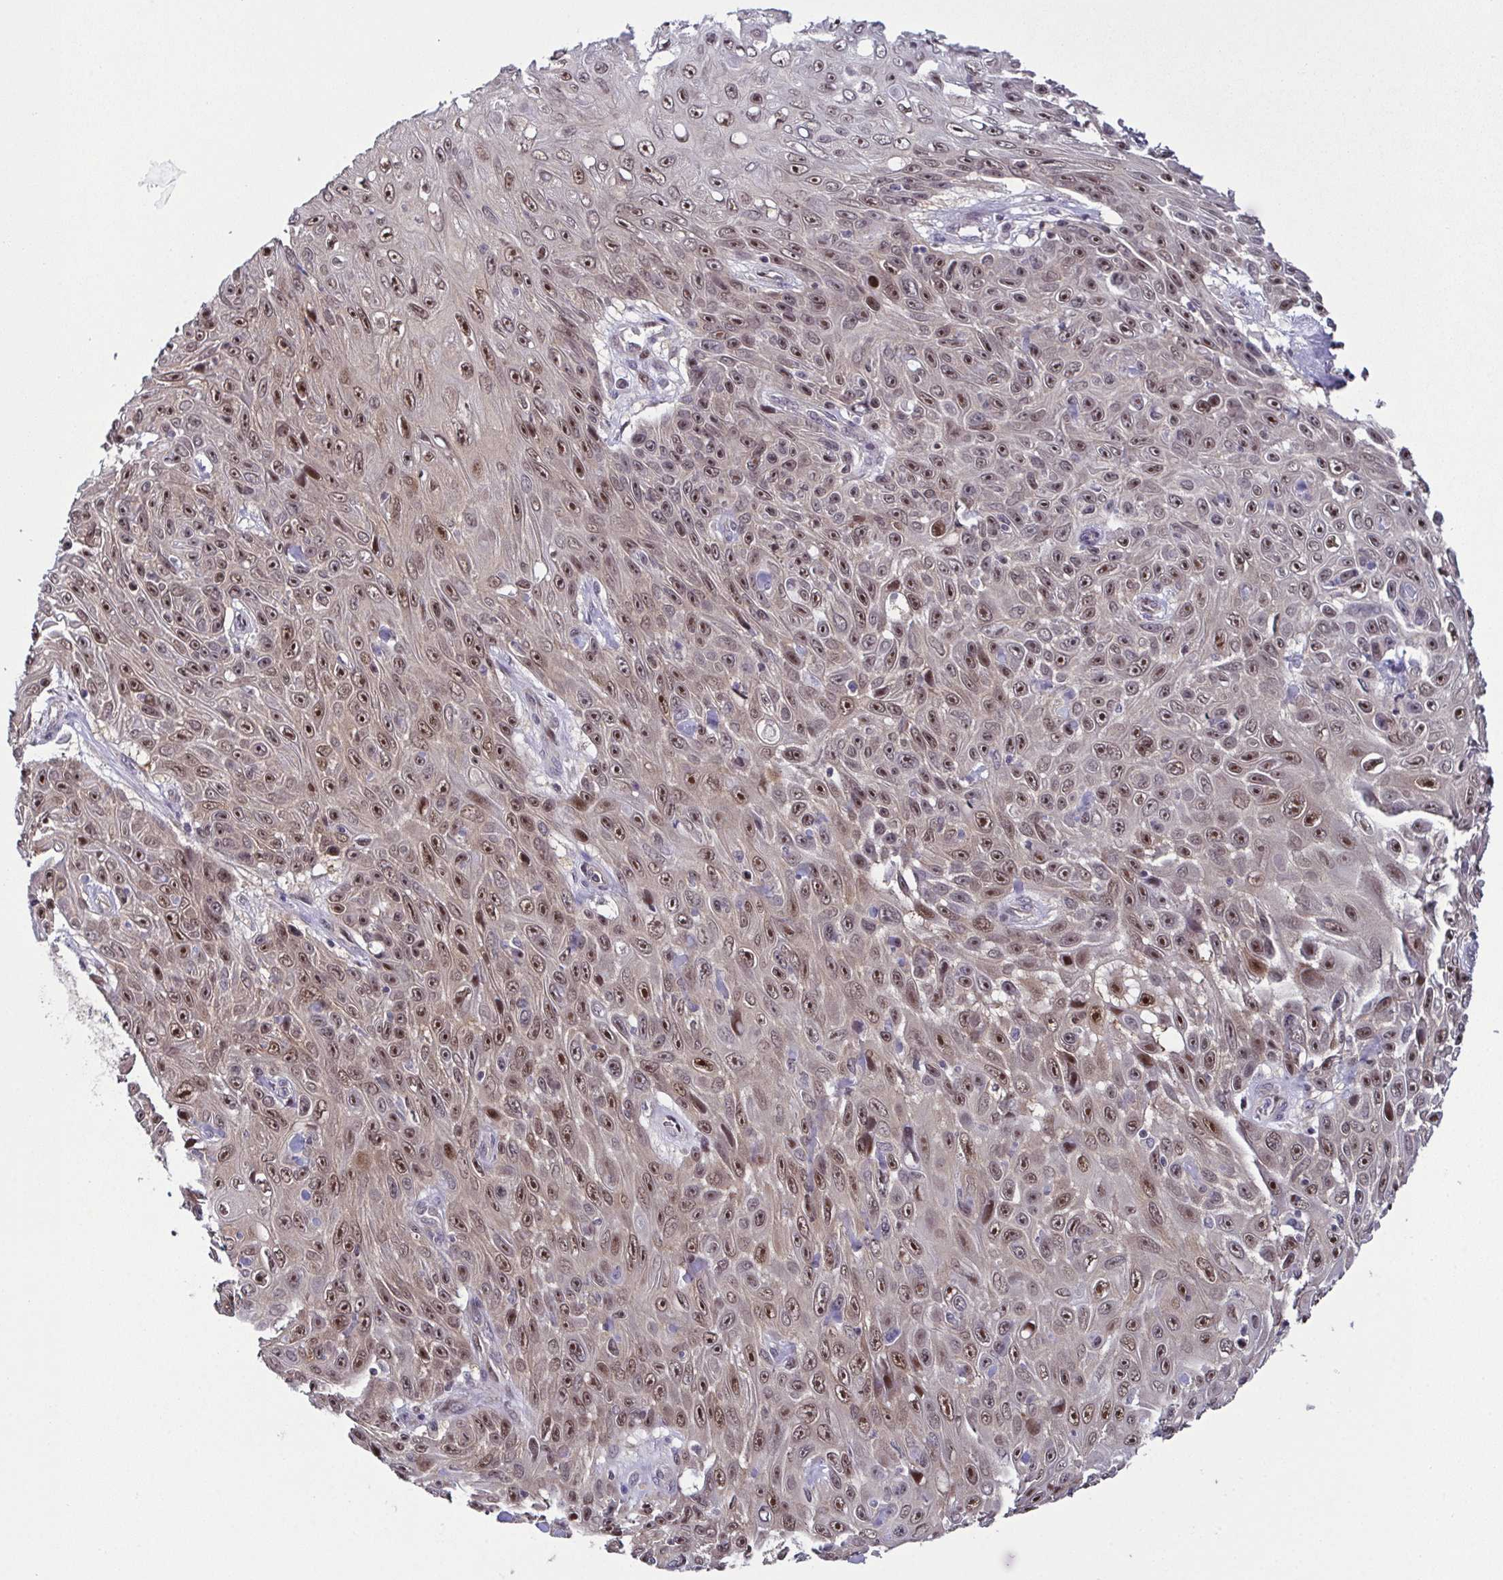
{"staining": {"intensity": "moderate", "quantity": ">75%", "location": "nuclear"}, "tissue": "skin cancer", "cell_type": "Tumor cells", "image_type": "cancer", "snomed": [{"axis": "morphology", "description": "Squamous cell carcinoma, NOS"}, {"axis": "topography", "description": "Skin"}], "caption": "DAB (3,3'-diaminobenzidine) immunohistochemical staining of skin squamous cell carcinoma exhibits moderate nuclear protein staining in about >75% of tumor cells. (Stains: DAB in brown, nuclei in blue, Microscopy: brightfield microscopy at high magnification).", "gene": "DNAJB1", "patient": {"sex": "male", "age": 82}}